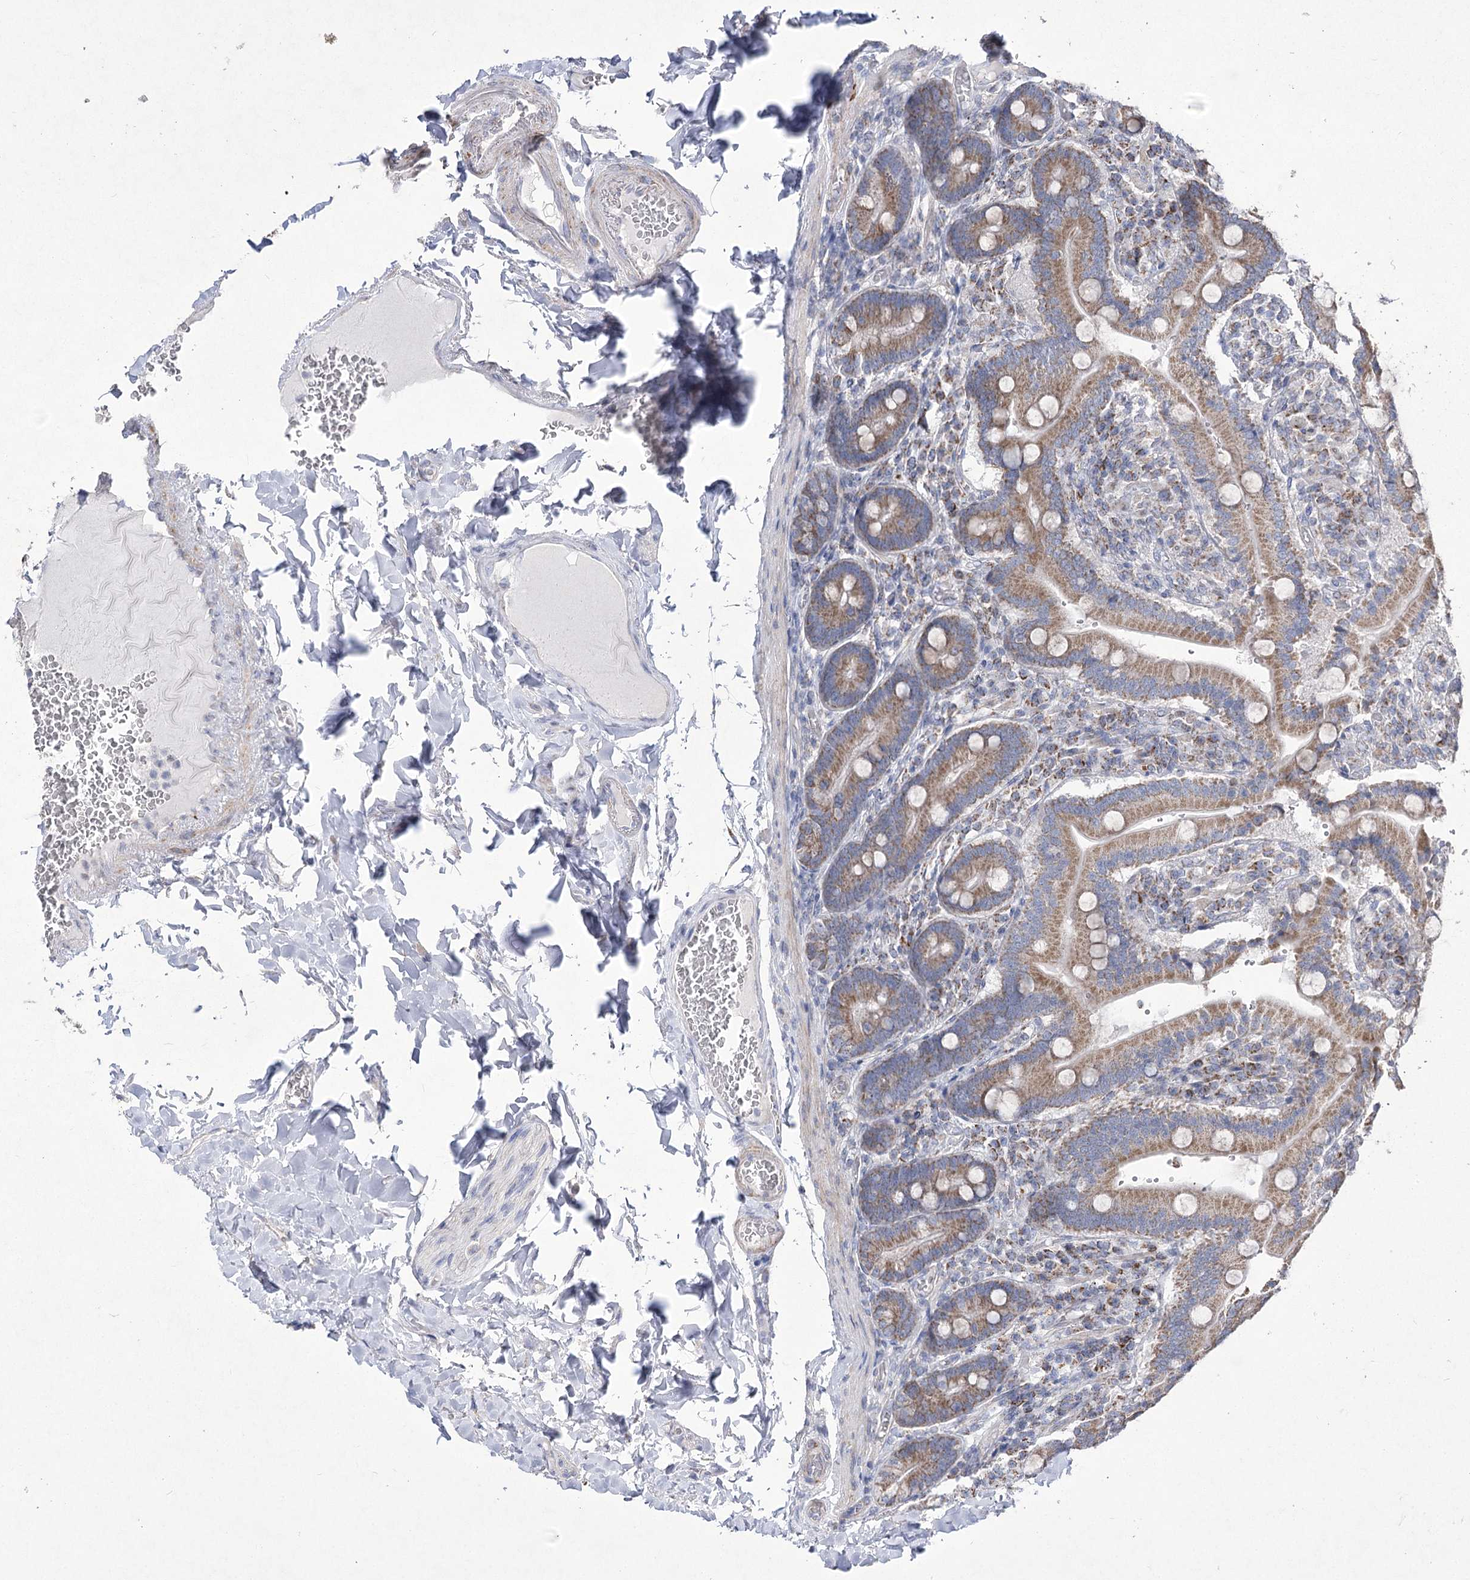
{"staining": {"intensity": "moderate", "quantity": ">75%", "location": "cytoplasmic/membranous"}, "tissue": "duodenum", "cell_type": "Glandular cells", "image_type": "normal", "snomed": [{"axis": "morphology", "description": "Normal tissue, NOS"}, {"axis": "topography", "description": "Duodenum"}], "caption": "Immunohistochemical staining of benign duodenum demonstrates medium levels of moderate cytoplasmic/membranous expression in about >75% of glandular cells. (Brightfield microscopy of DAB IHC at high magnification).", "gene": "PDHB", "patient": {"sex": "female", "age": 62}}